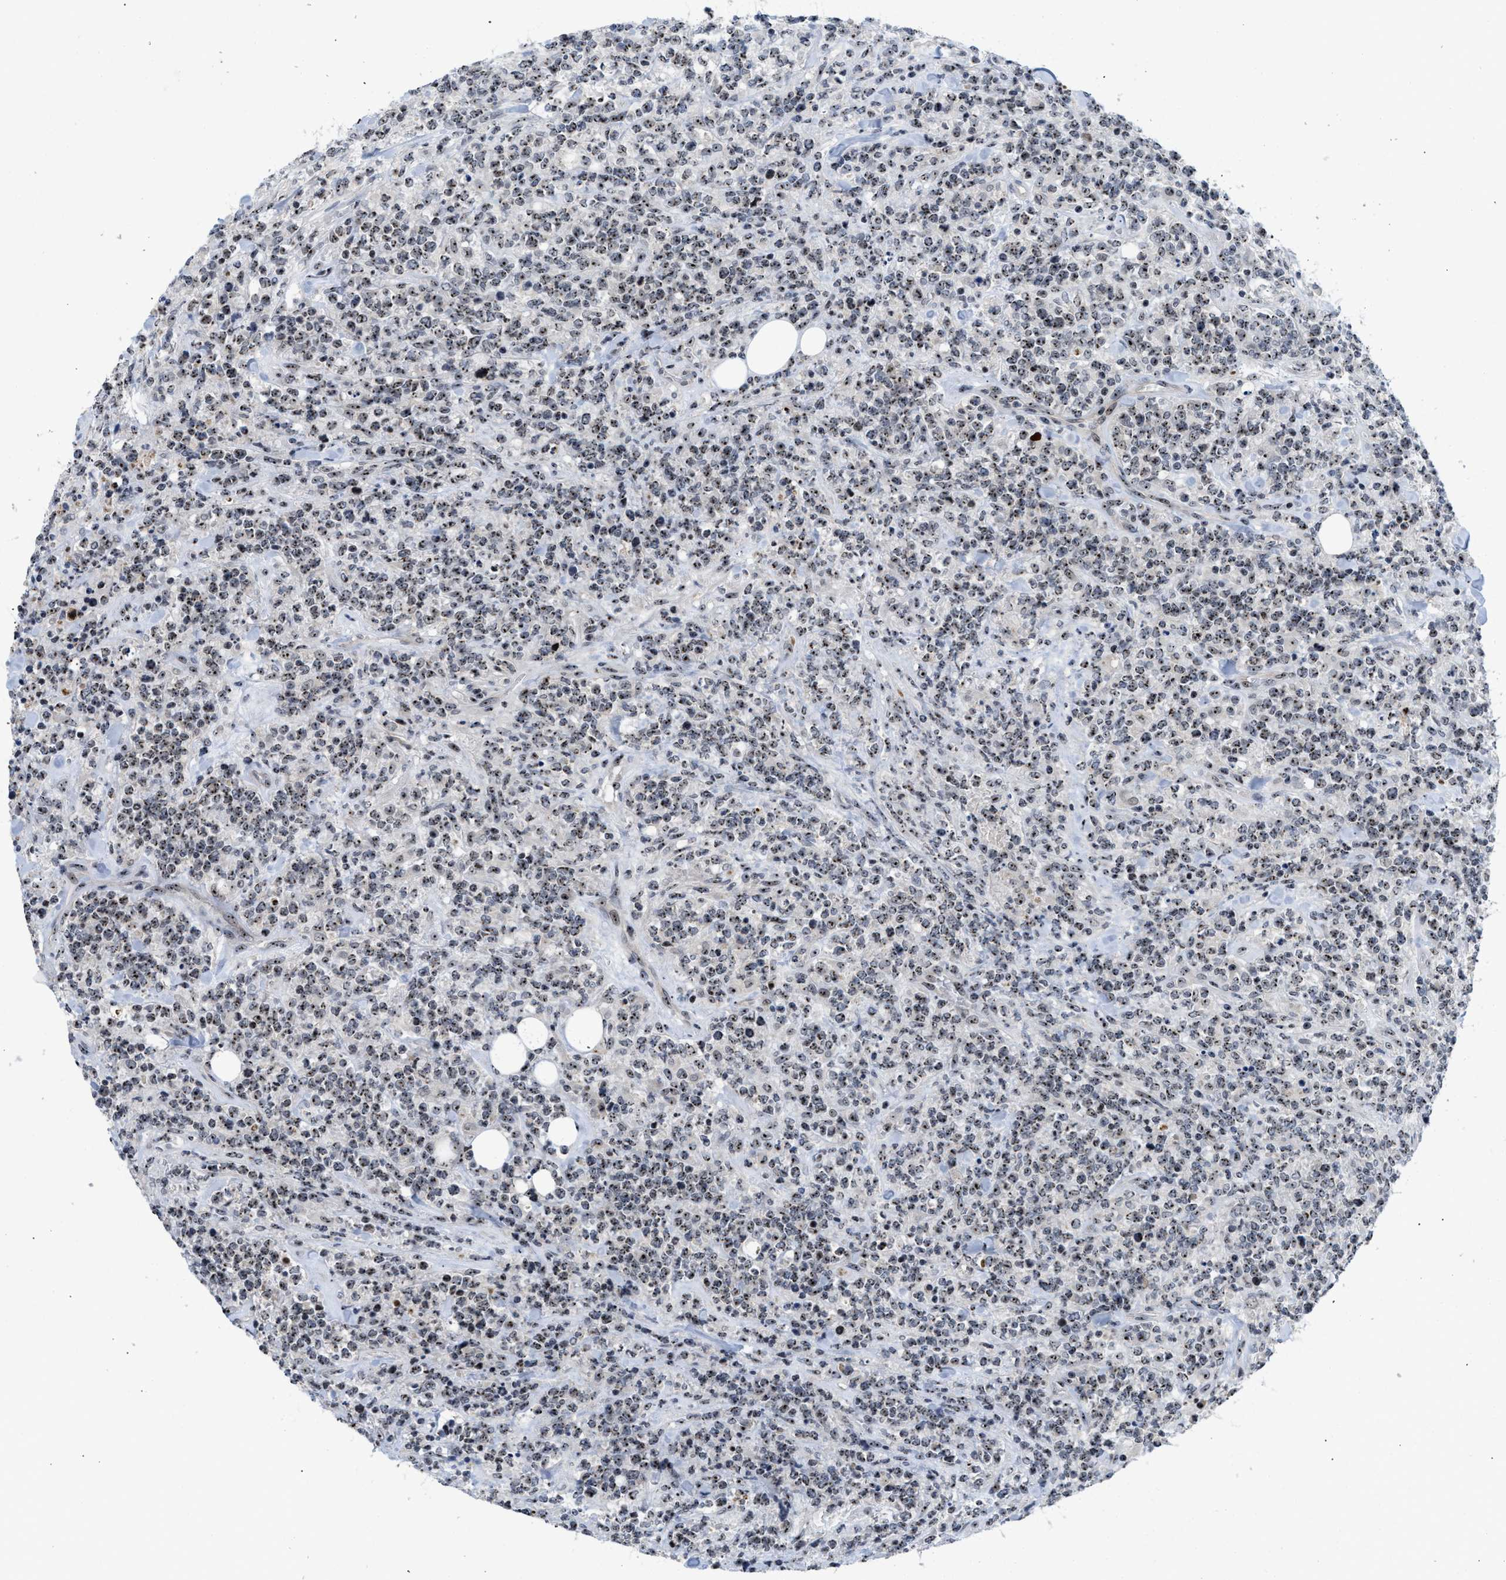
{"staining": {"intensity": "moderate", "quantity": ">75%", "location": "nuclear"}, "tissue": "lymphoma", "cell_type": "Tumor cells", "image_type": "cancer", "snomed": [{"axis": "morphology", "description": "Malignant lymphoma, non-Hodgkin's type, High grade"}, {"axis": "topography", "description": "Soft tissue"}], "caption": "Protein positivity by immunohistochemistry (IHC) demonstrates moderate nuclear staining in about >75% of tumor cells in high-grade malignant lymphoma, non-Hodgkin's type. (DAB (3,3'-diaminobenzidine) IHC, brown staining for protein, blue staining for nuclei).", "gene": "NOP58", "patient": {"sex": "male", "age": 18}}